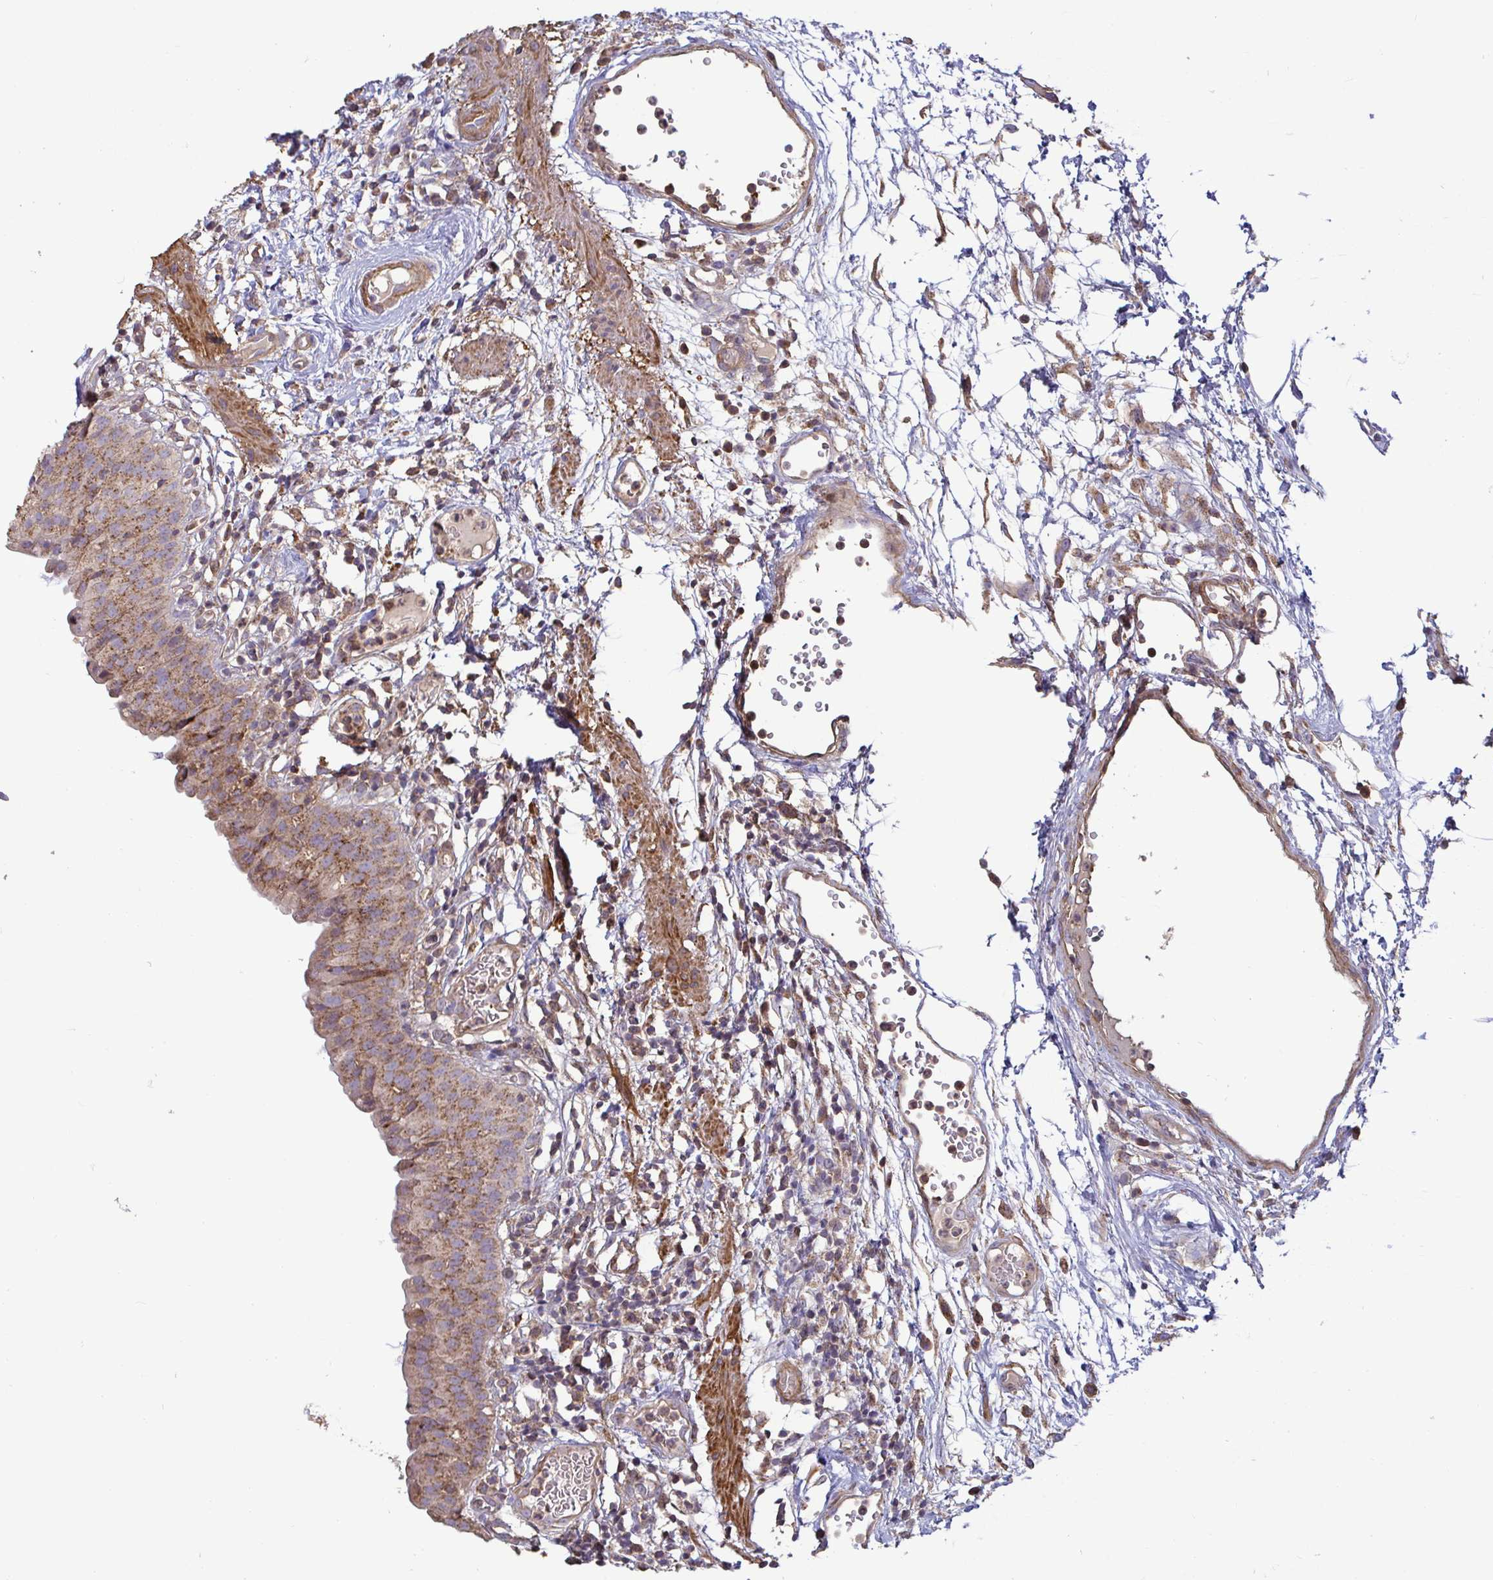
{"staining": {"intensity": "moderate", "quantity": "25%-75%", "location": "cytoplasmic/membranous"}, "tissue": "urinary bladder", "cell_type": "Urothelial cells", "image_type": "normal", "snomed": [{"axis": "morphology", "description": "Normal tissue, NOS"}, {"axis": "morphology", "description": "Inflammation, NOS"}, {"axis": "topography", "description": "Urinary bladder"}], "caption": "The micrograph shows a brown stain indicating the presence of a protein in the cytoplasmic/membranous of urothelial cells in urinary bladder.", "gene": "SPRY1", "patient": {"sex": "male", "age": 57}}